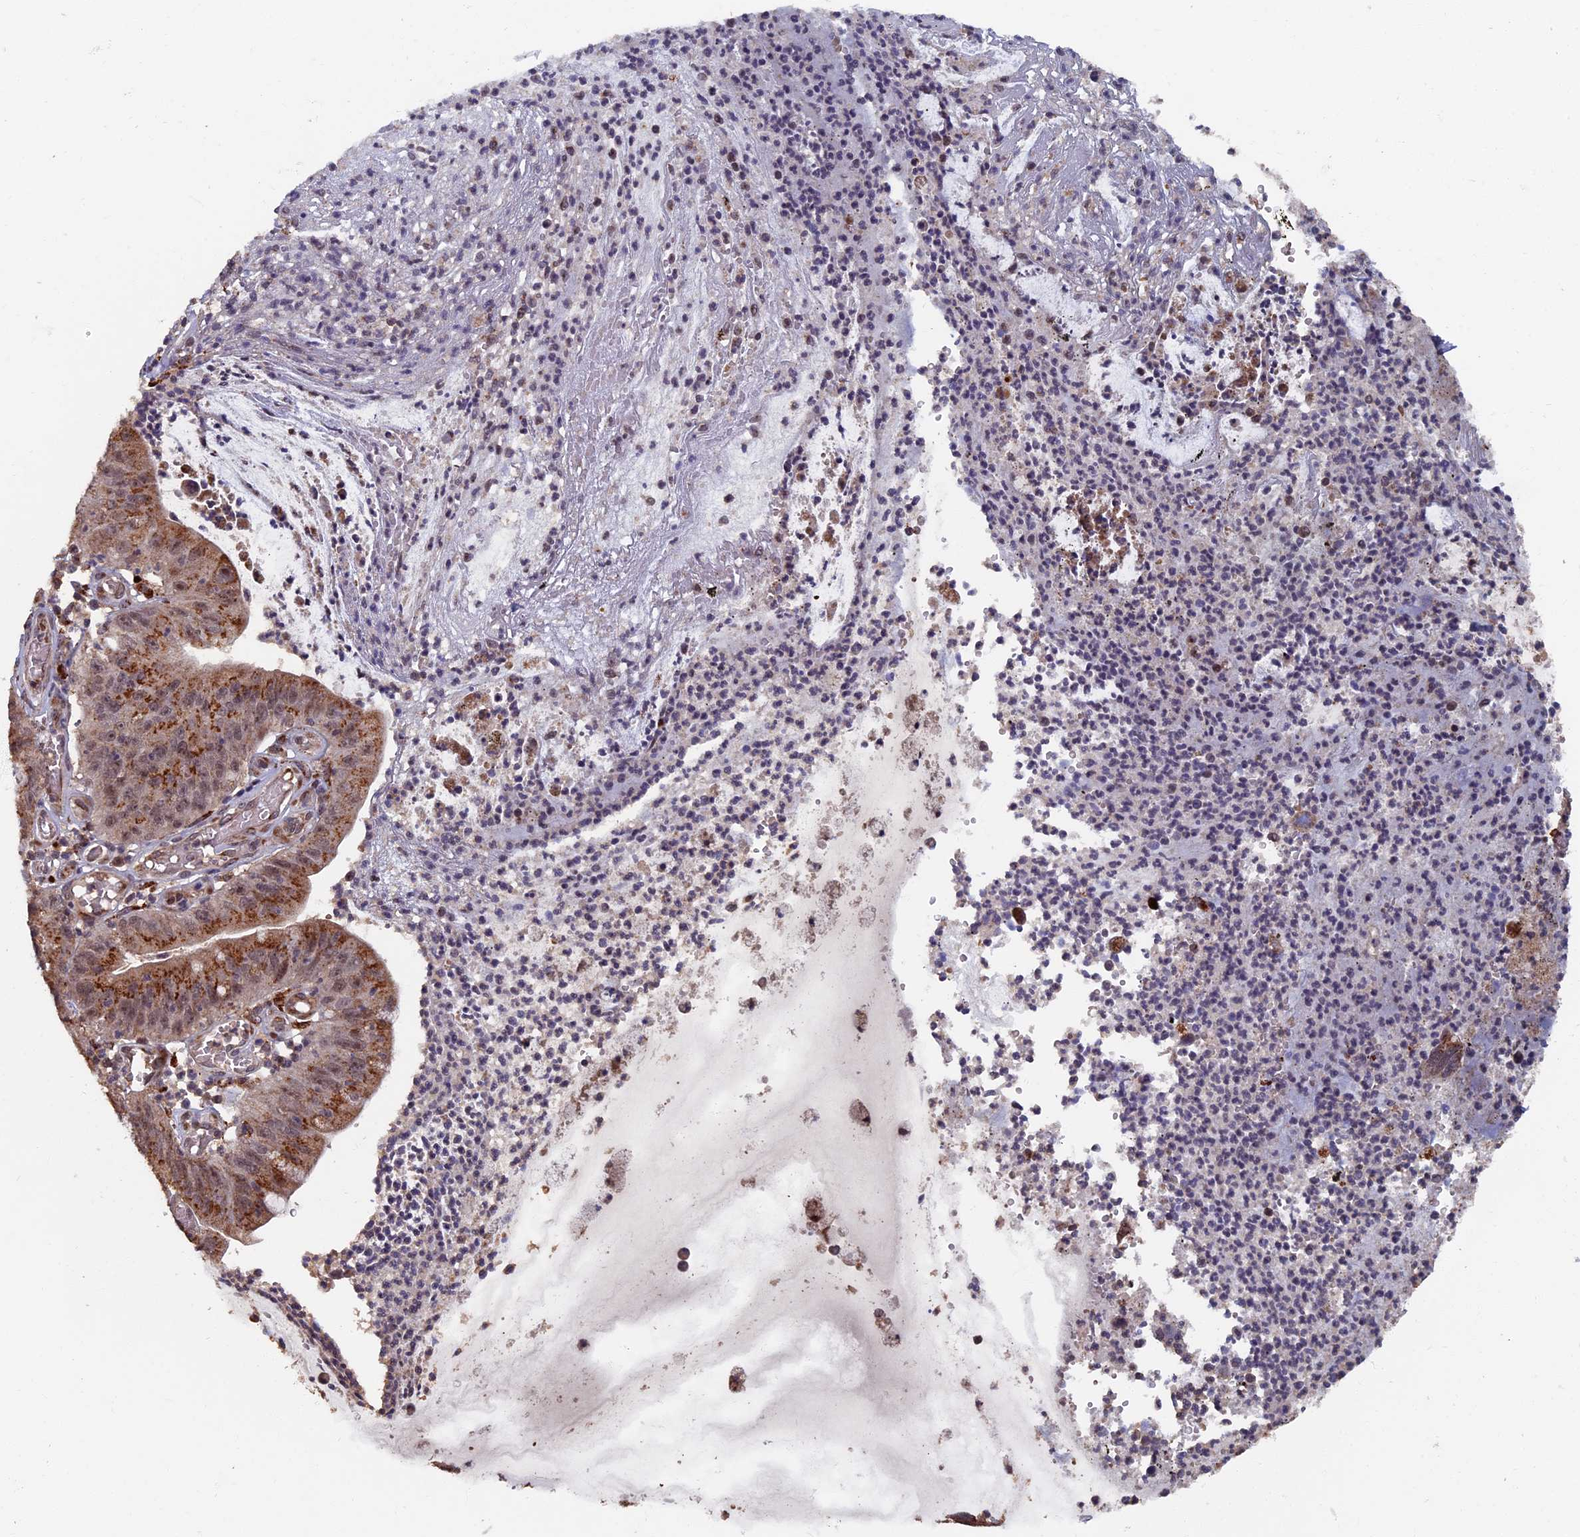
{"staining": {"intensity": "moderate", "quantity": ">75%", "location": "cytoplasmic/membranous"}, "tissue": "stomach cancer", "cell_type": "Tumor cells", "image_type": "cancer", "snomed": [{"axis": "morphology", "description": "Adenocarcinoma, NOS"}, {"axis": "topography", "description": "Stomach"}], "caption": "Immunohistochemistry (IHC) (DAB (3,3'-diaminobenzidine)) staining of stomach cancer exhibits moderate cytoplasmic/membranous protein positivity in about >75% of tumor cells. The staining was performed using DAB (3,3'-diaminobenzidine), with brown indicating positive protein expression. Nuclei are stained blue with hematoxylin.", "gene": "RASGRF1", "patient": {"sex": "male", "age": 59}}